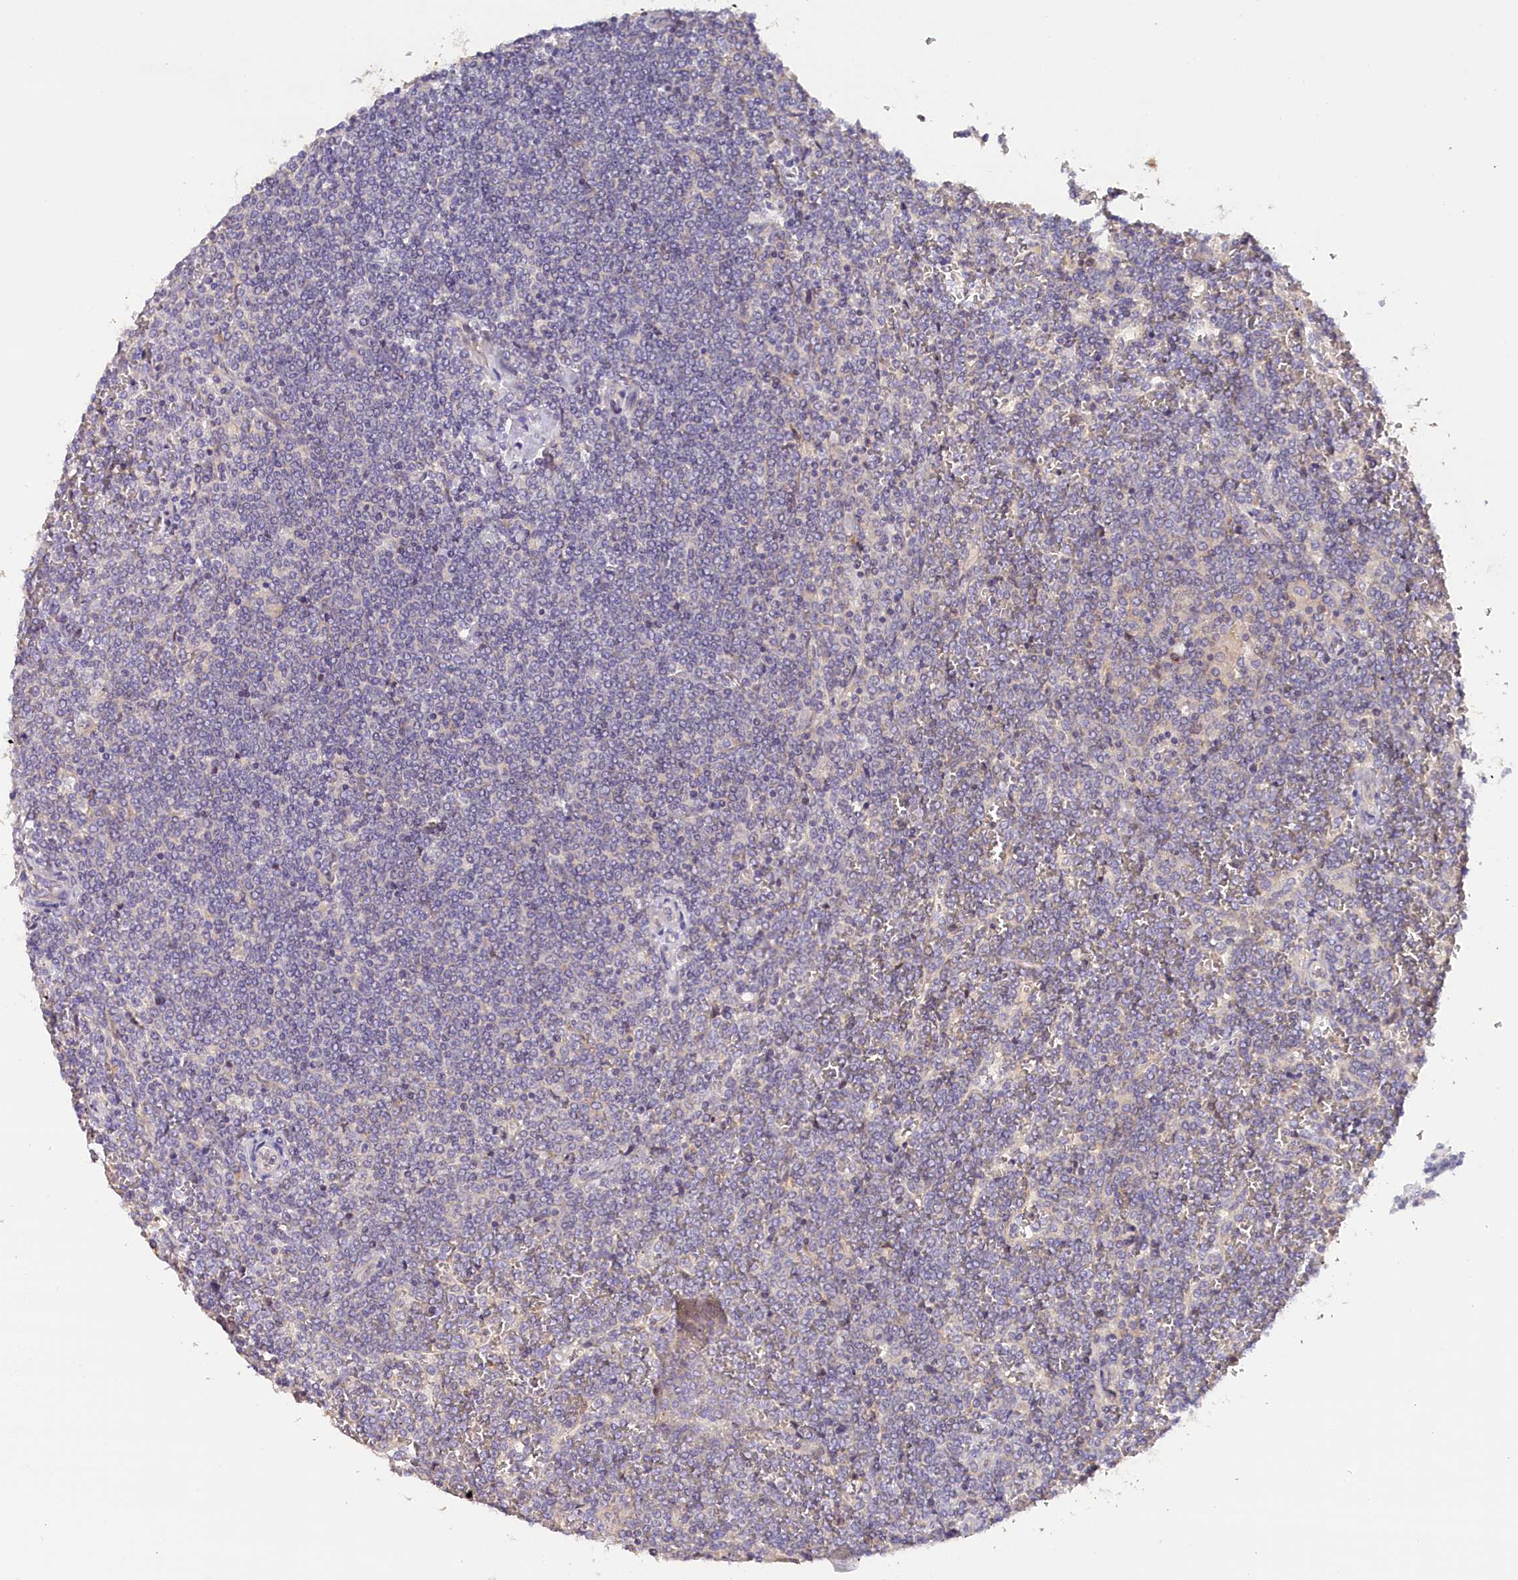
{"staining": {"intensity": "negative", "quantity": "none", "location": "none"}, "tissue": "lymphoma", "cell_type": "Tumor cells", "image_type": "cancer", "snomed": [{"axis": "morphology", "description": "Malignant lymphoma, non-Hodgkin's type, Low grade"}, {"axis": "topography", "description": "Spleen"}], "caption": "Human lymphoma stained for a protein using immunohistochemistry displays no staining in tumor cells.", "gene": "KATNB1", "patient": {"sex": "female", "age": 19}}